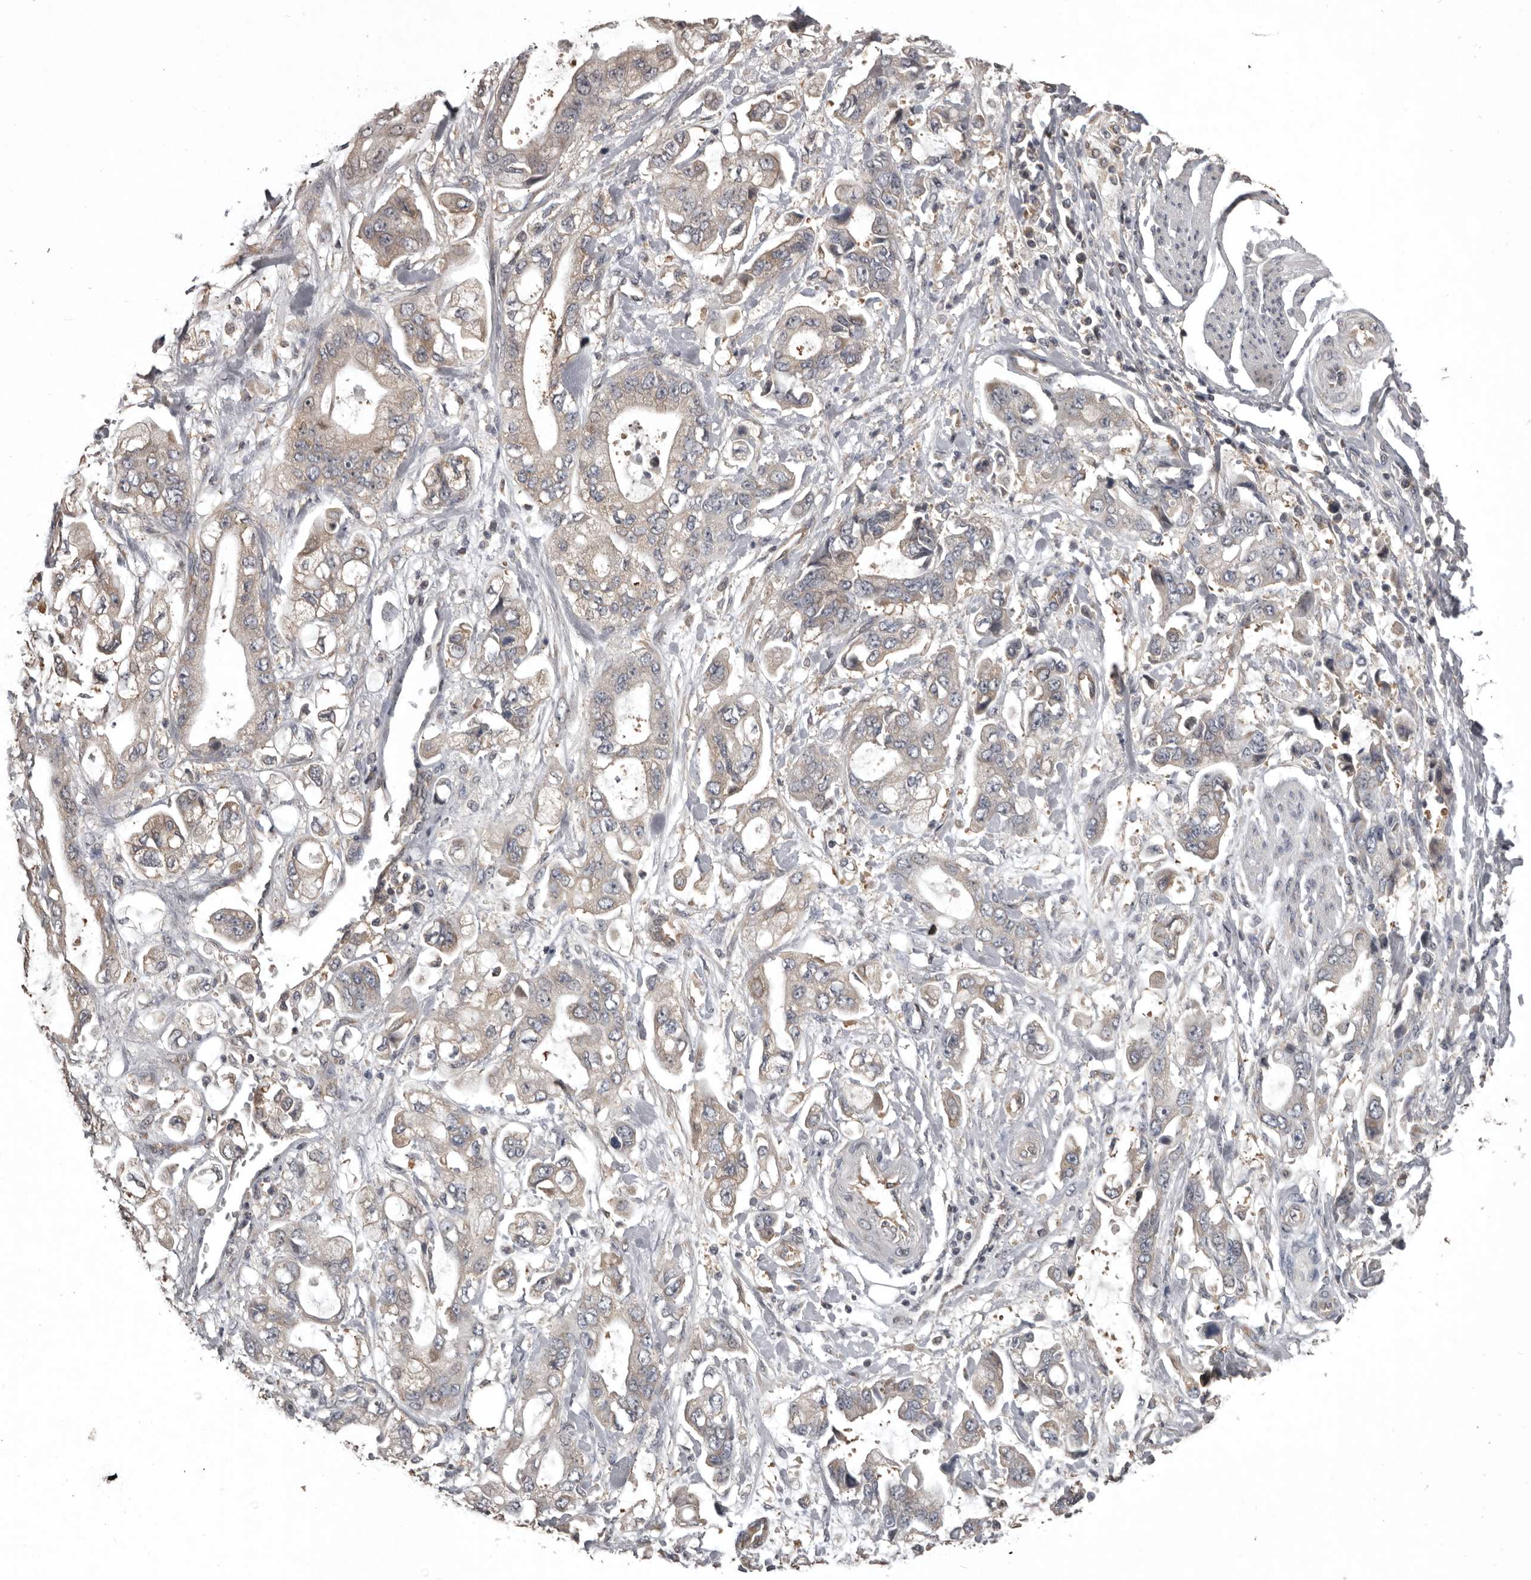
{"staining": {"intensity": "weak", "quantity": "25%-75%", "location": "cytoplasmic/membranous"}, "tissue": "stomach cancer", "cell_type": "Tumor cells", "image_type": "cancer", "snomed": [{"axis": "morphology", "description": "Normal tissue, NOS"}, {"axis": "morphology", "description": "Adenocarcinoma, NOS"}, {"axis": "topography", "description": "Stomach"}], "caption": "Protein expression analysis of human stomach cancer (adenocarcinoma) reveals weak cytoplasmic/membranous expression in about 25%-75% of tumor cells.", "gene": "DARS1", "patient": {"sex": "male", "age": 62}}